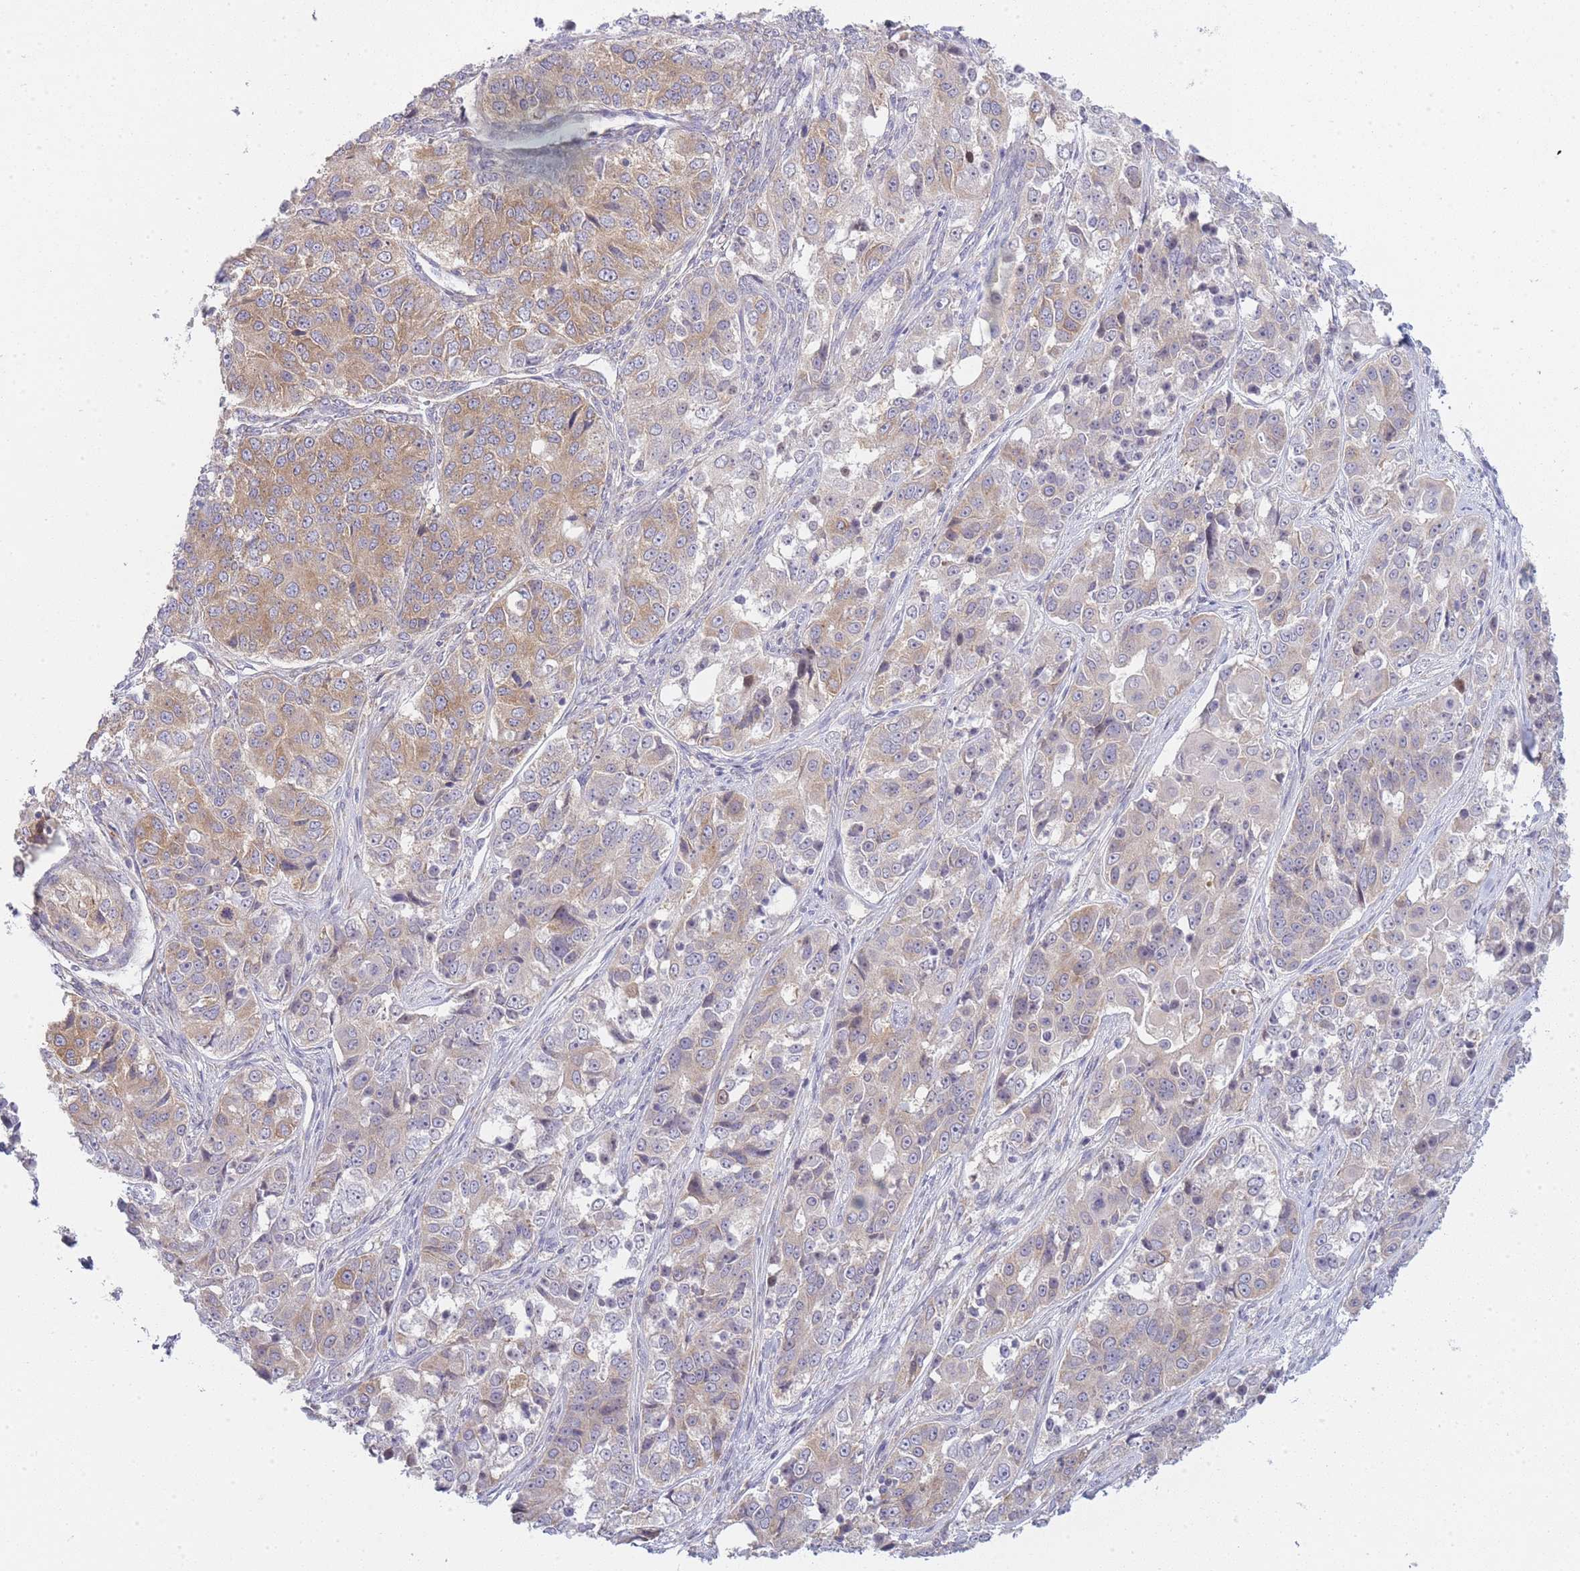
{"staining": {"intensity": "moderate", "quantity": ">75%", "location": "cytoplasmic/membranous"}, "tissue": "ovarian cancer", "cell_type": "Tumor cells", "image_type": "cancer", "snomed": [{"axis": "morphology", "description": "Carcinoma, endometroid"}, {"axis": "topography", "description": "Ovary"}], "caption": "Ovarian cancer (endometroid carcinoma) tissue displays moderate cytoplasmic/membranous staining in about >75% of tumor cells, visualized by immunohistochemistry.", "gene": "OR5L2", "patient": {"sex": "female", "age": 51}}